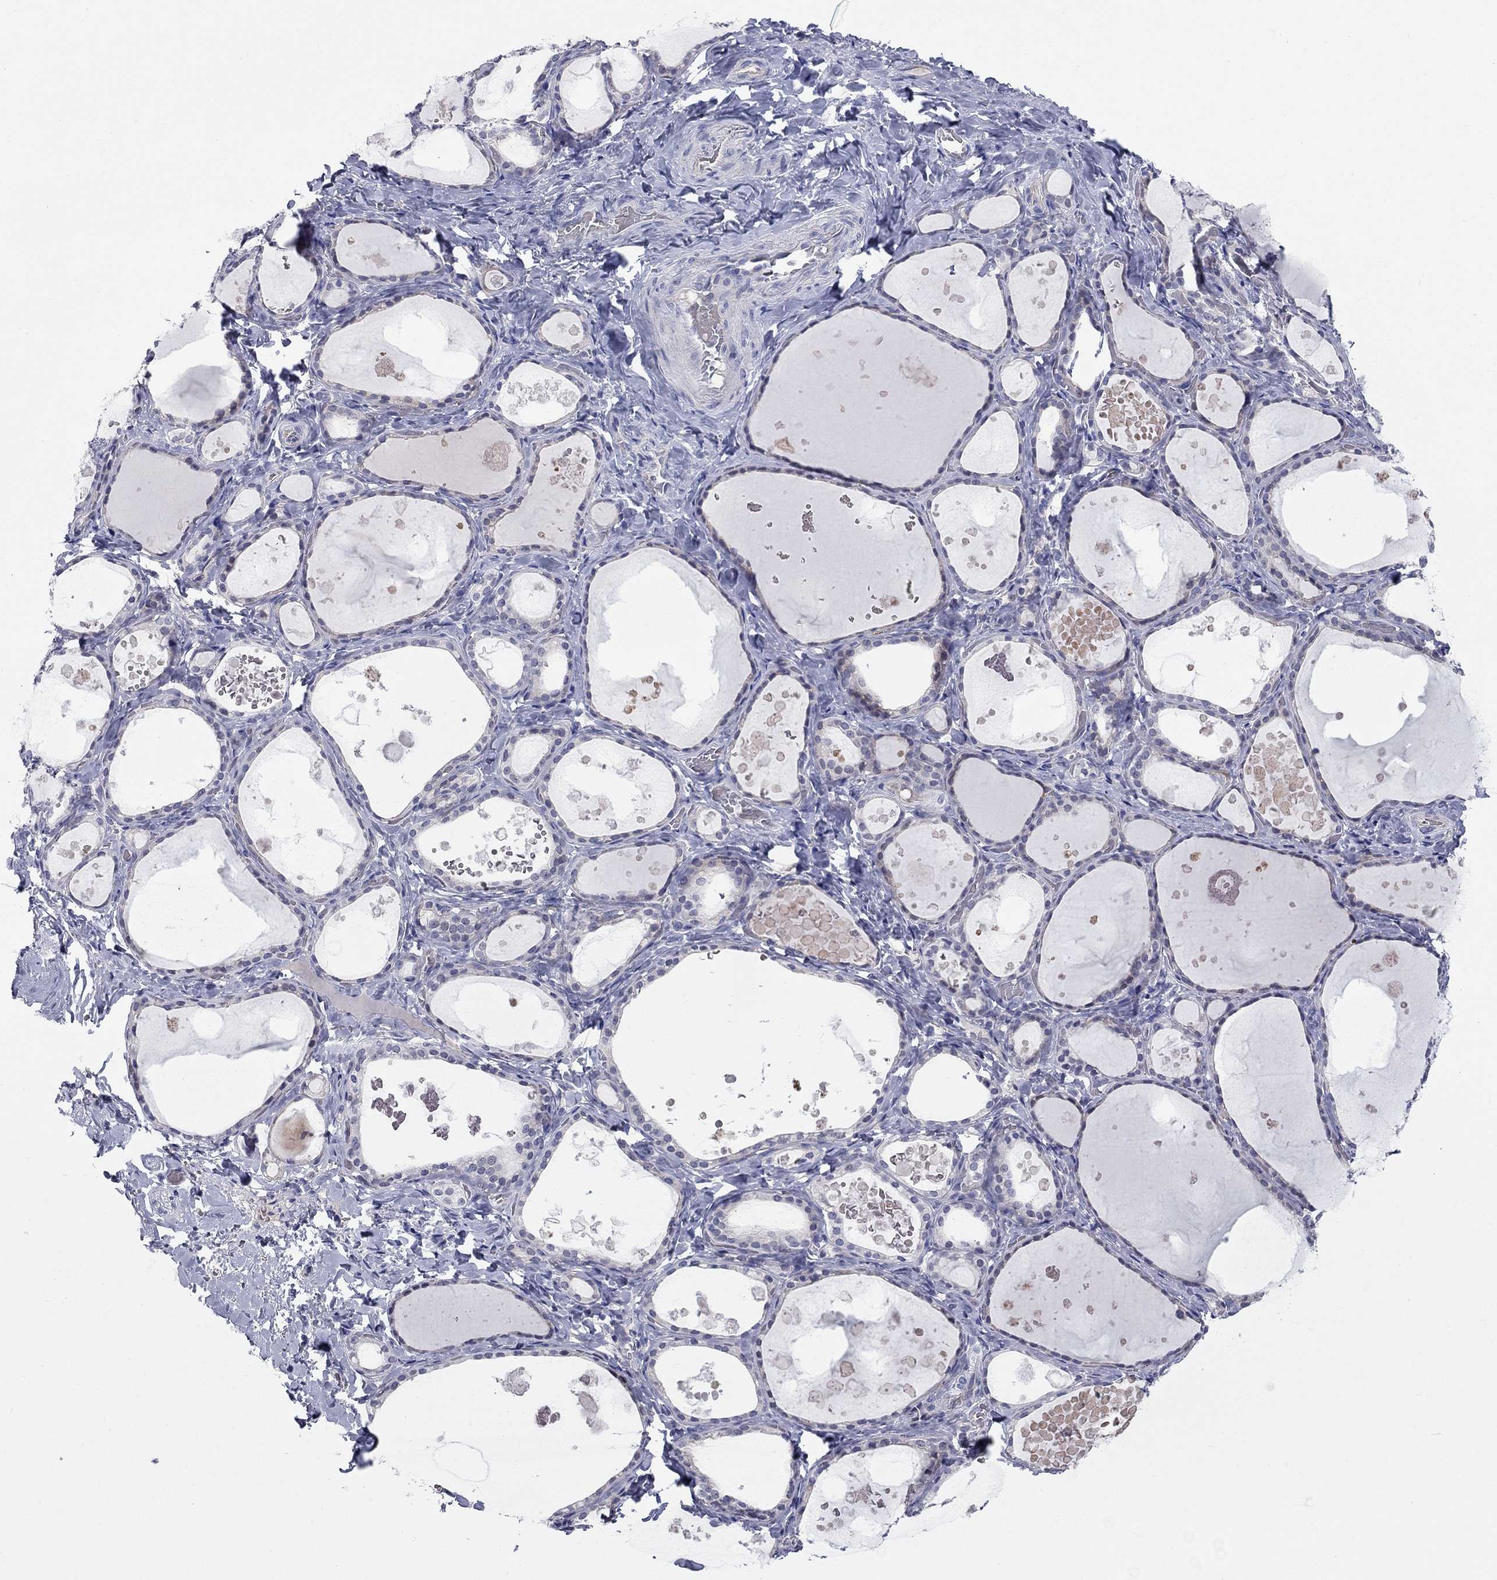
{"staining": {"intensity": "weak", "quantity": "<25%", "location": "cytoplasmic/membranous"}, "tissue": "thyroid gland", "cell_type": "Glandular cells", "image_type": "normal", "snomed": [{"axis": "morphology", "description": "Normal tissue, NOS"}, {"axis": "topography", "description": "Thyroid gland"}], "caption": "Thyroid gland stained for a protein using immunohistochemistry (IHC) displays no positivity glandular cells.", "gene": "UNC119B", "patient": {"sex": "female", "age": 56}}